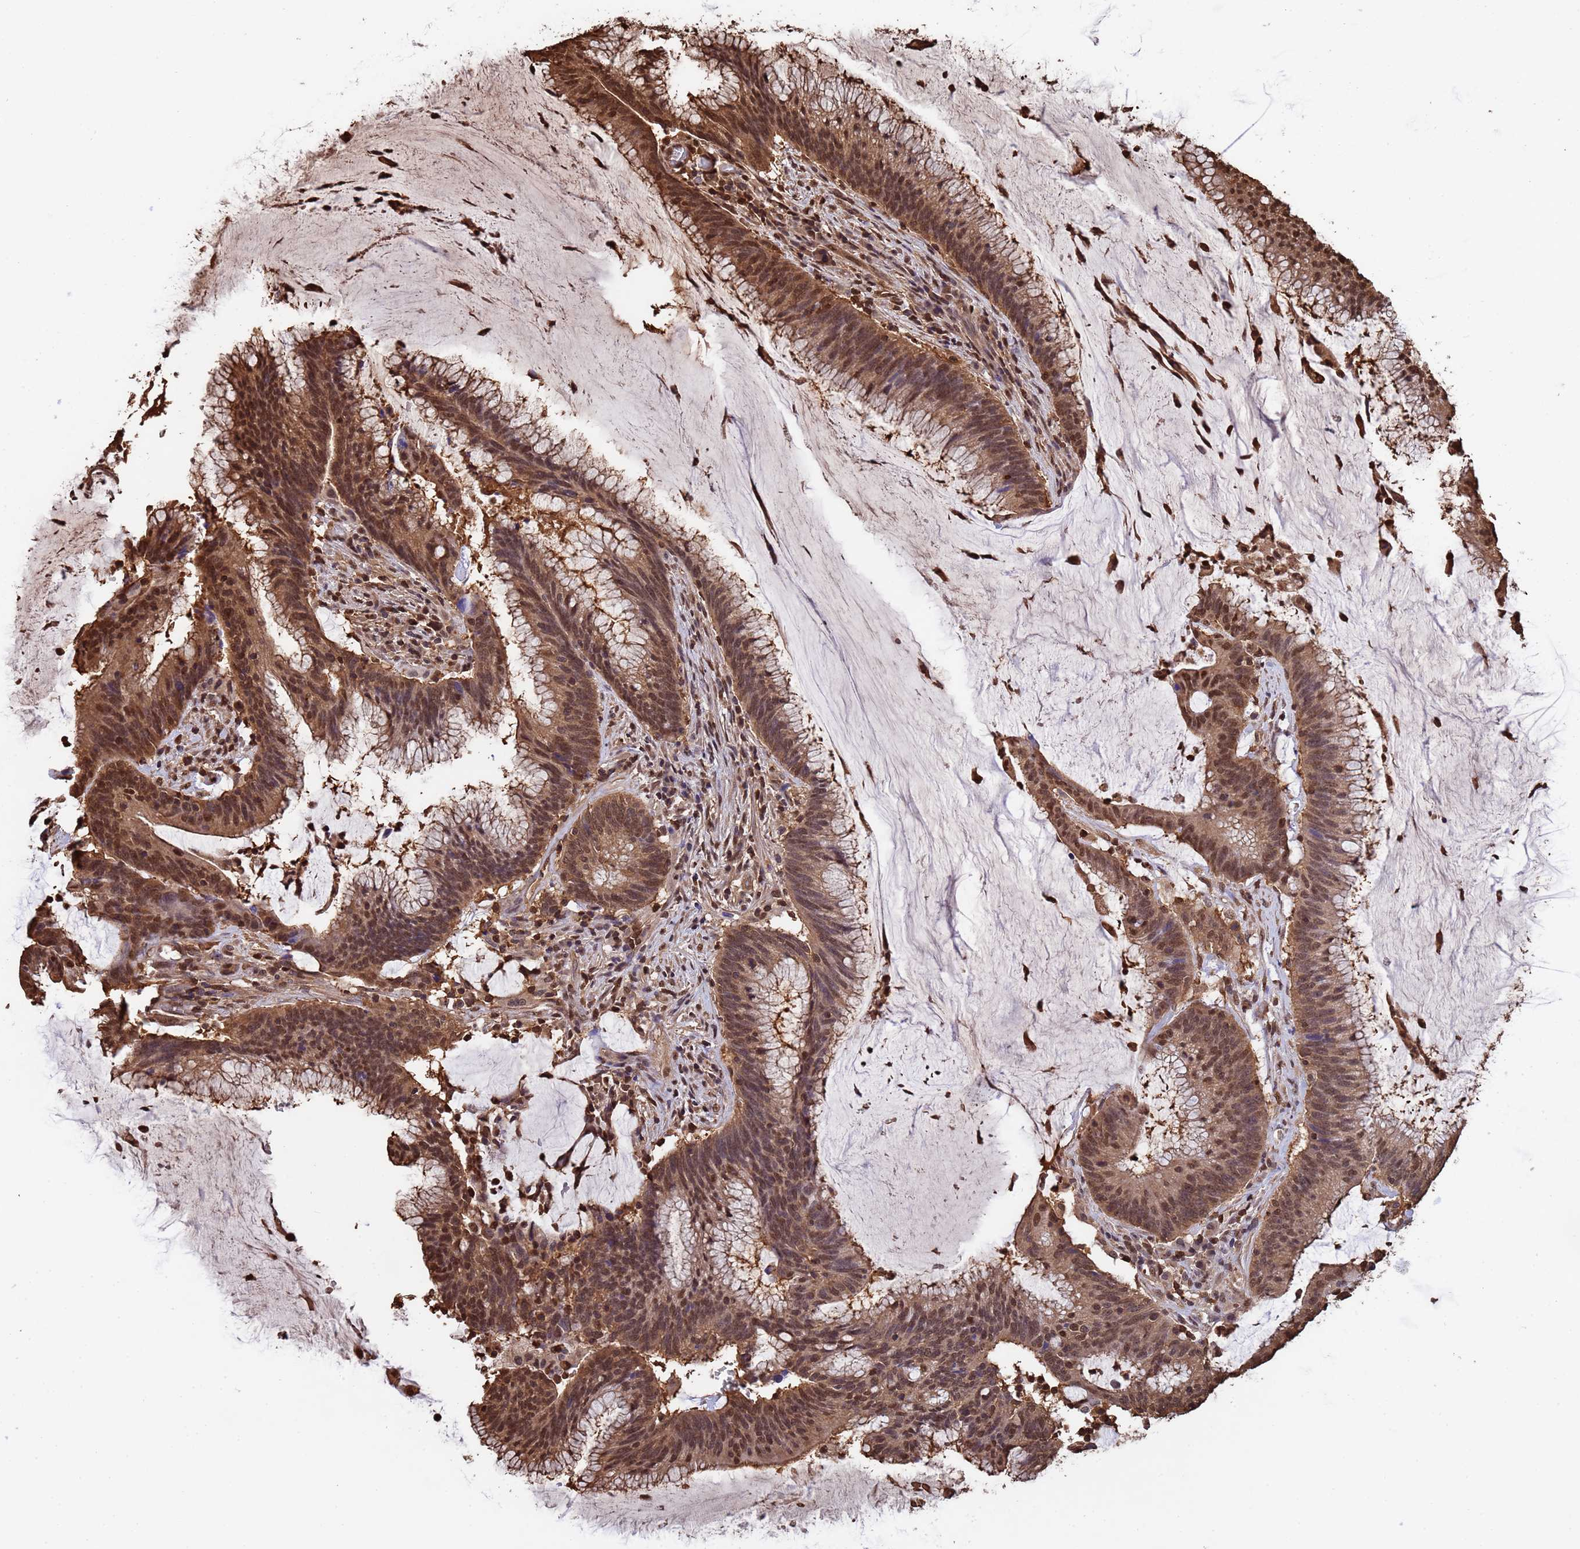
{"staining": {"intensity": "moderate", "quantity": ">75%", "location": "cytoplasmic/membranous,nuclear"}, "tissue": "colorectal cancer", "cell_type": "Tumor cells", "image_type": "cancer", "snomed": [{"axis": "morphology", "description": "Adenocarcinoma, NOS"}, {"axis": "topography", "description": "Rectum"}], "caption": "Immunohistochemistry (IHC) of human colorectal cancer (adenocarcinoma) exhibits medium levels of moderate cytoplasmic/membranous and nuclear expression in about >75% of tumor cells.", "gene": "SUMO4", "patient": {"sex": "female", "age": 77}}